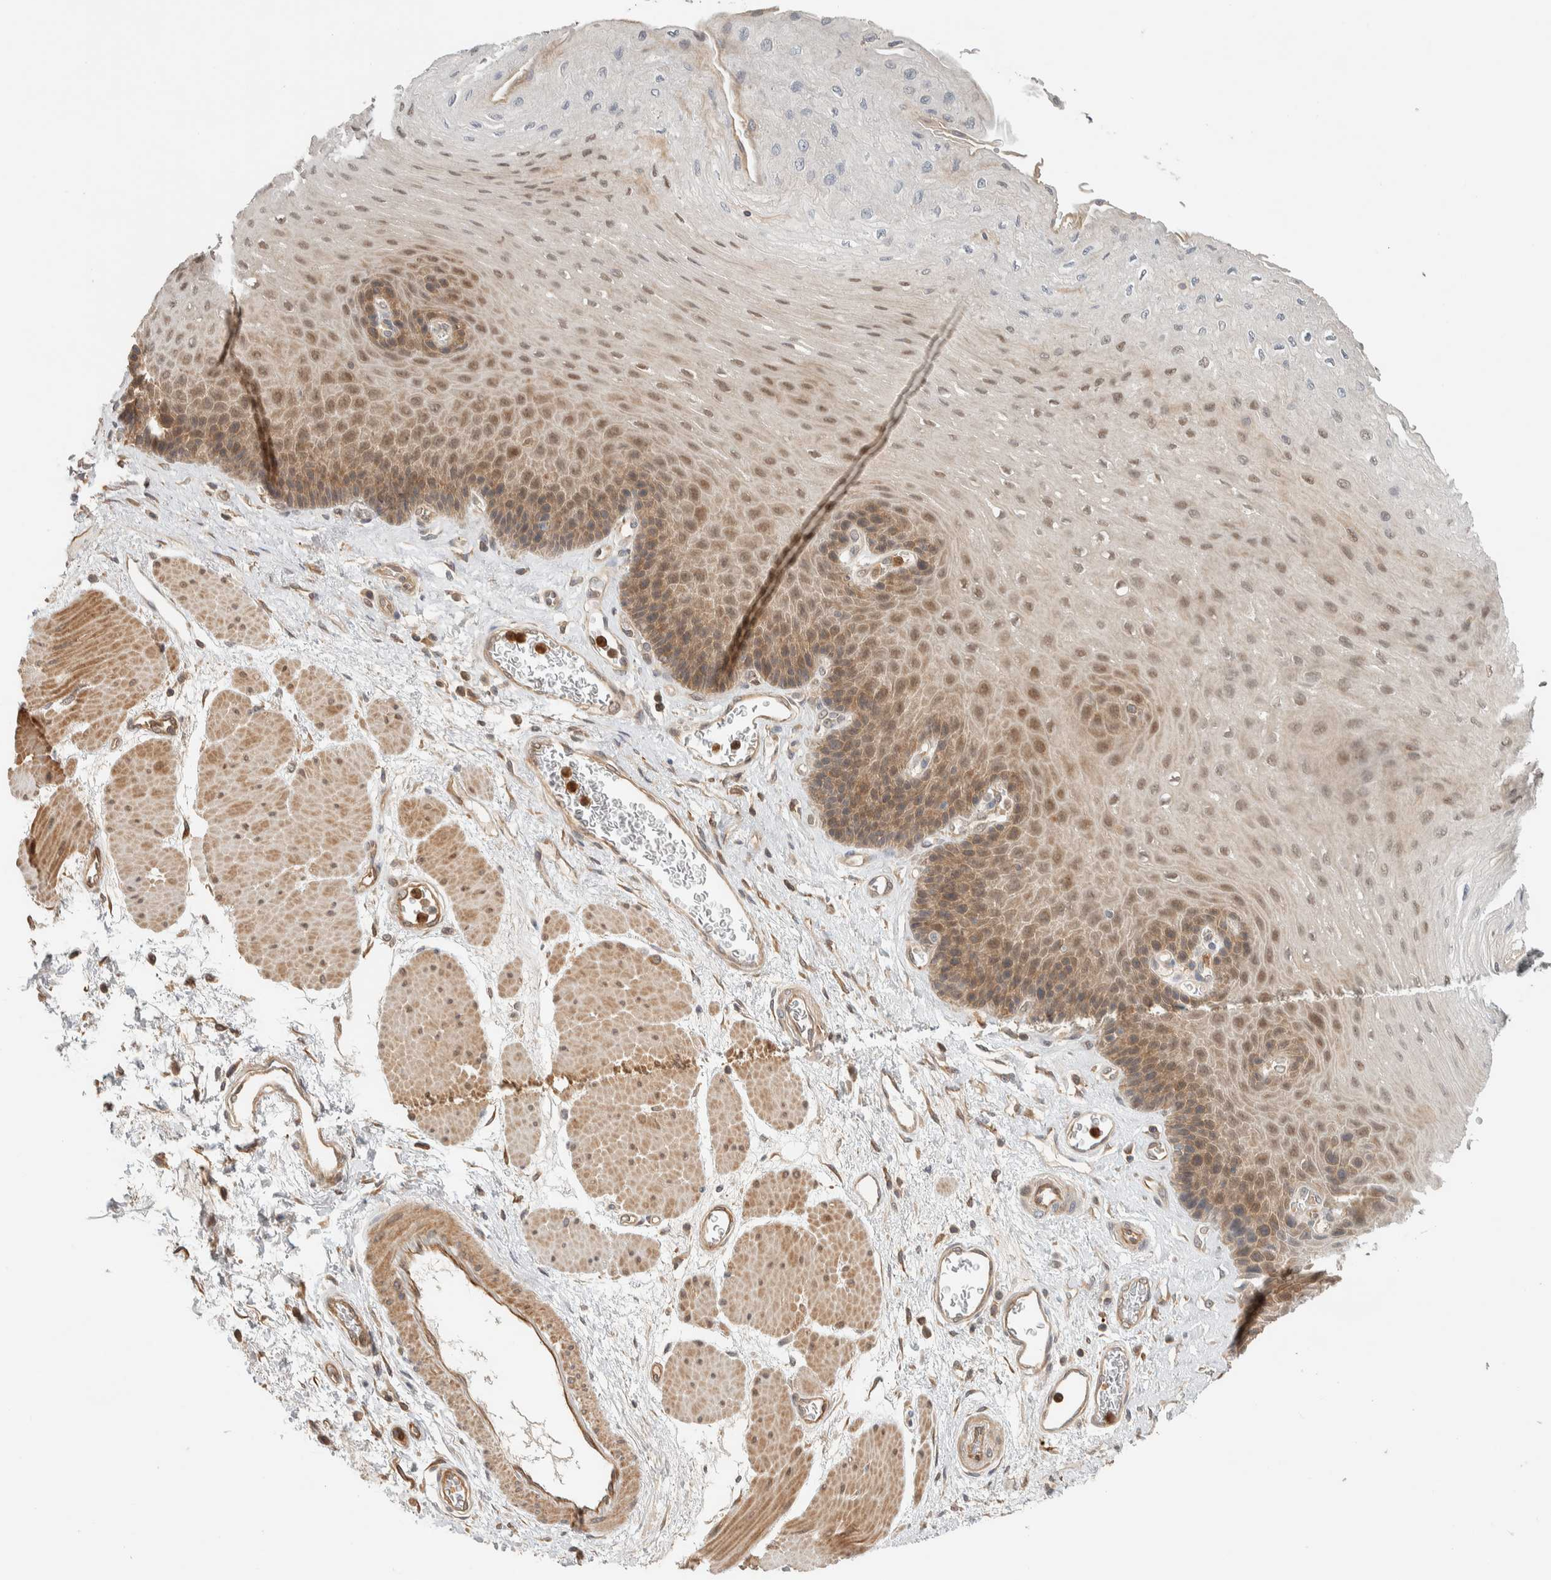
{"staining": {"intensity": "moderate", "quantity": "25%-75%", "location": "cytoplasmic/membranous"}, "tissue": "esophagus", "cell_type": "Squamous epithelial cells", "image_type": "normal", "snomed": [{"axis": "morphology", "description": "Normal tissue, NOS"}, {"axis": "topography", "description": "Esophagus"}], "caption": "This image demonstrates benign esophagus stained with IHC to label a protein in brown. The cytoplasmic/membranous of squamous epithelial cells show moderate positivity for the protein. Nuclei are counter-stained blue.", "gene": "ADSS2", "patient": {"sex": "female", "age": 72}}